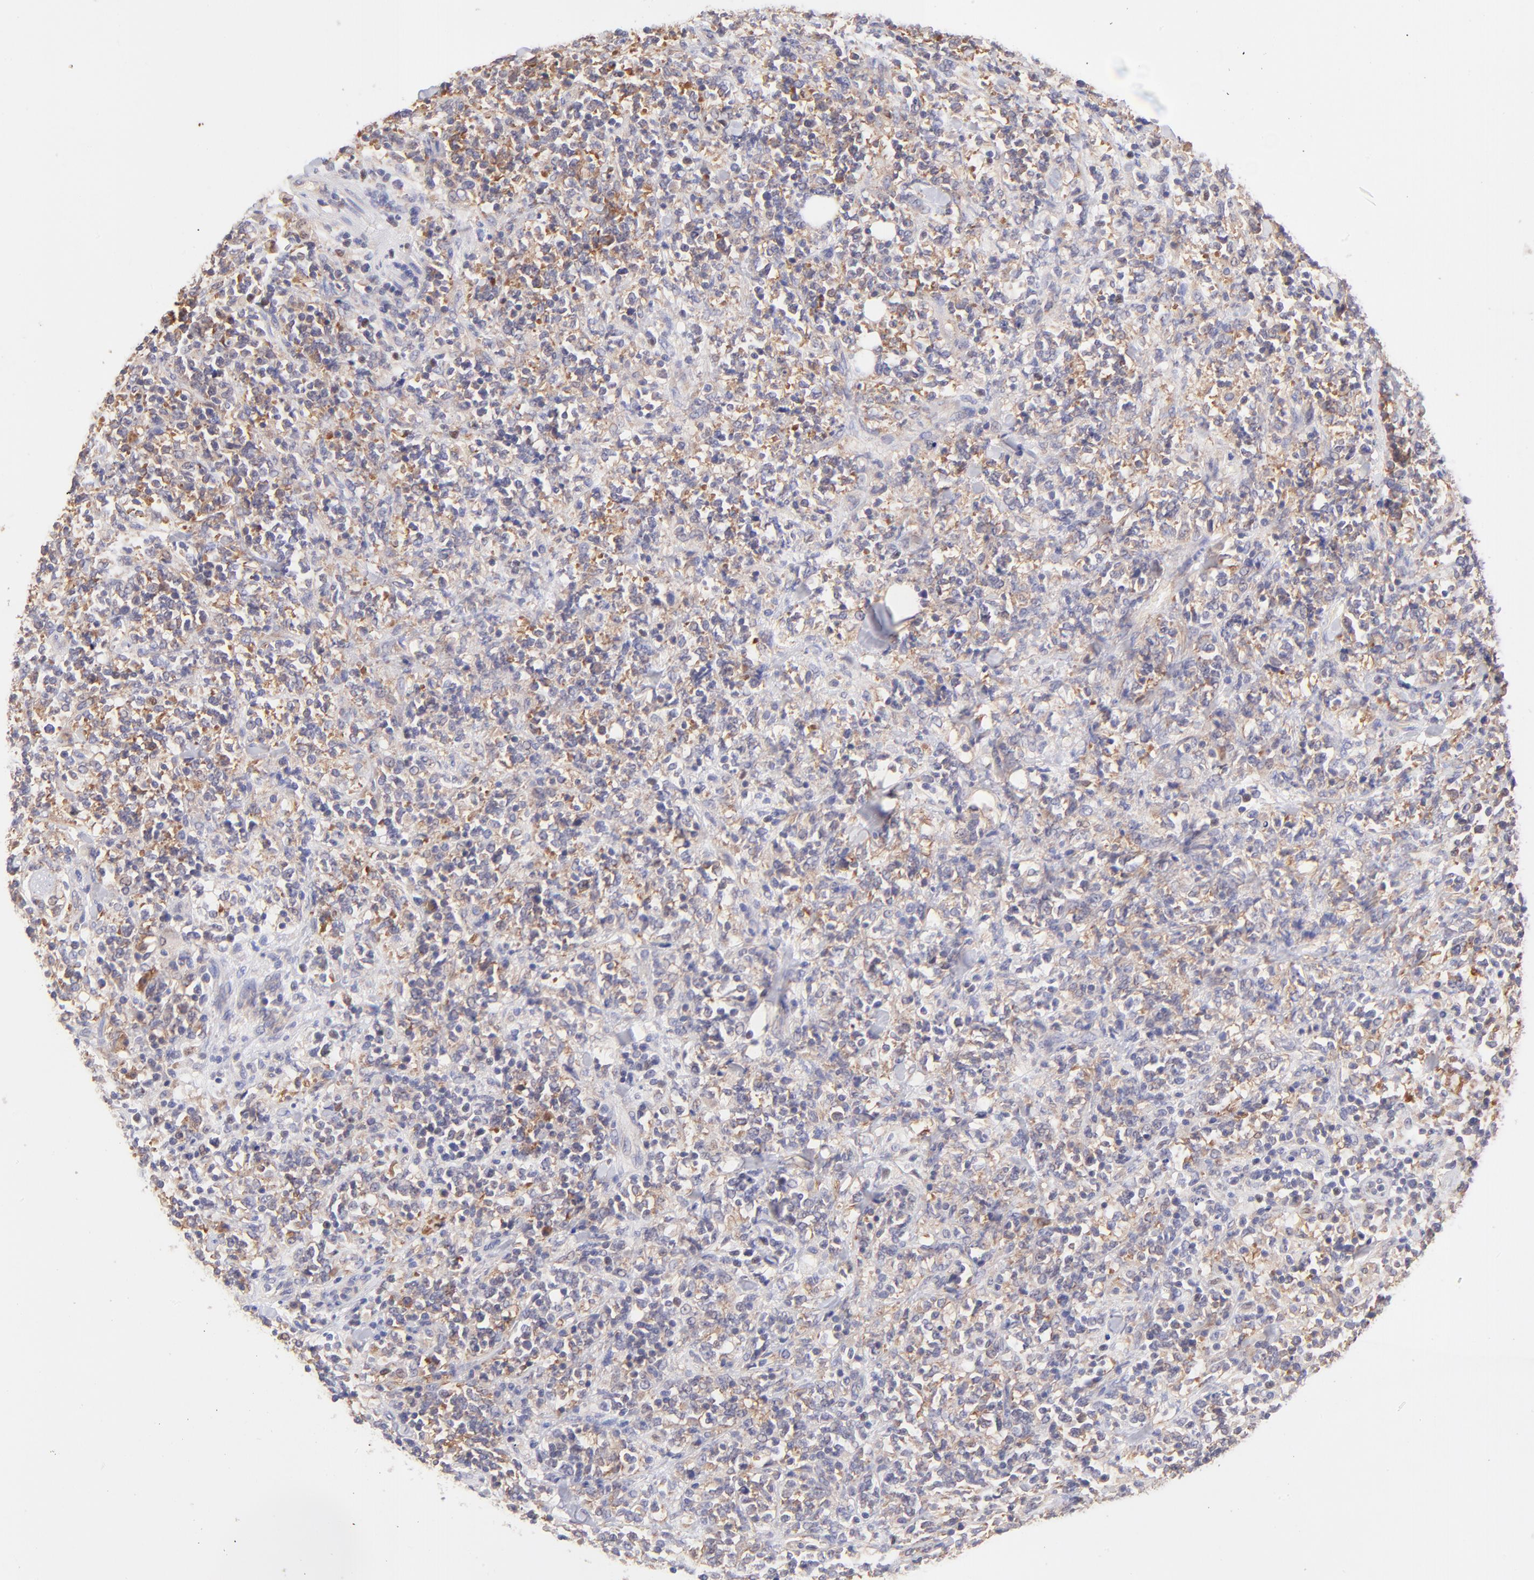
{"staining": {"intensity": "moderate", "quantity": "25%-75%", "location": "cytoplasmic/membranous"}, "tissue": "lymphoma", "cell_type": "Tumor cells", "image_type": "cancer", "snomed": [{"axis": "morphology", "description": "Malignant lymphoma, non-Hodgkin's type, High grade"}, {"axis": "topography", "description": "Soft tissue"}], "caption": "Tumor cells demonstrate medium levels of moderate cytoplasmic/membranous expression in approximately 25%-75% of cells in lymphoma. (Stains: DAB in brown, nuclei in blue, Microscopy: brightfield microscopy at high magnification).", "gene": "RPL11", "patient": {"sex": "male", "age": 18}}